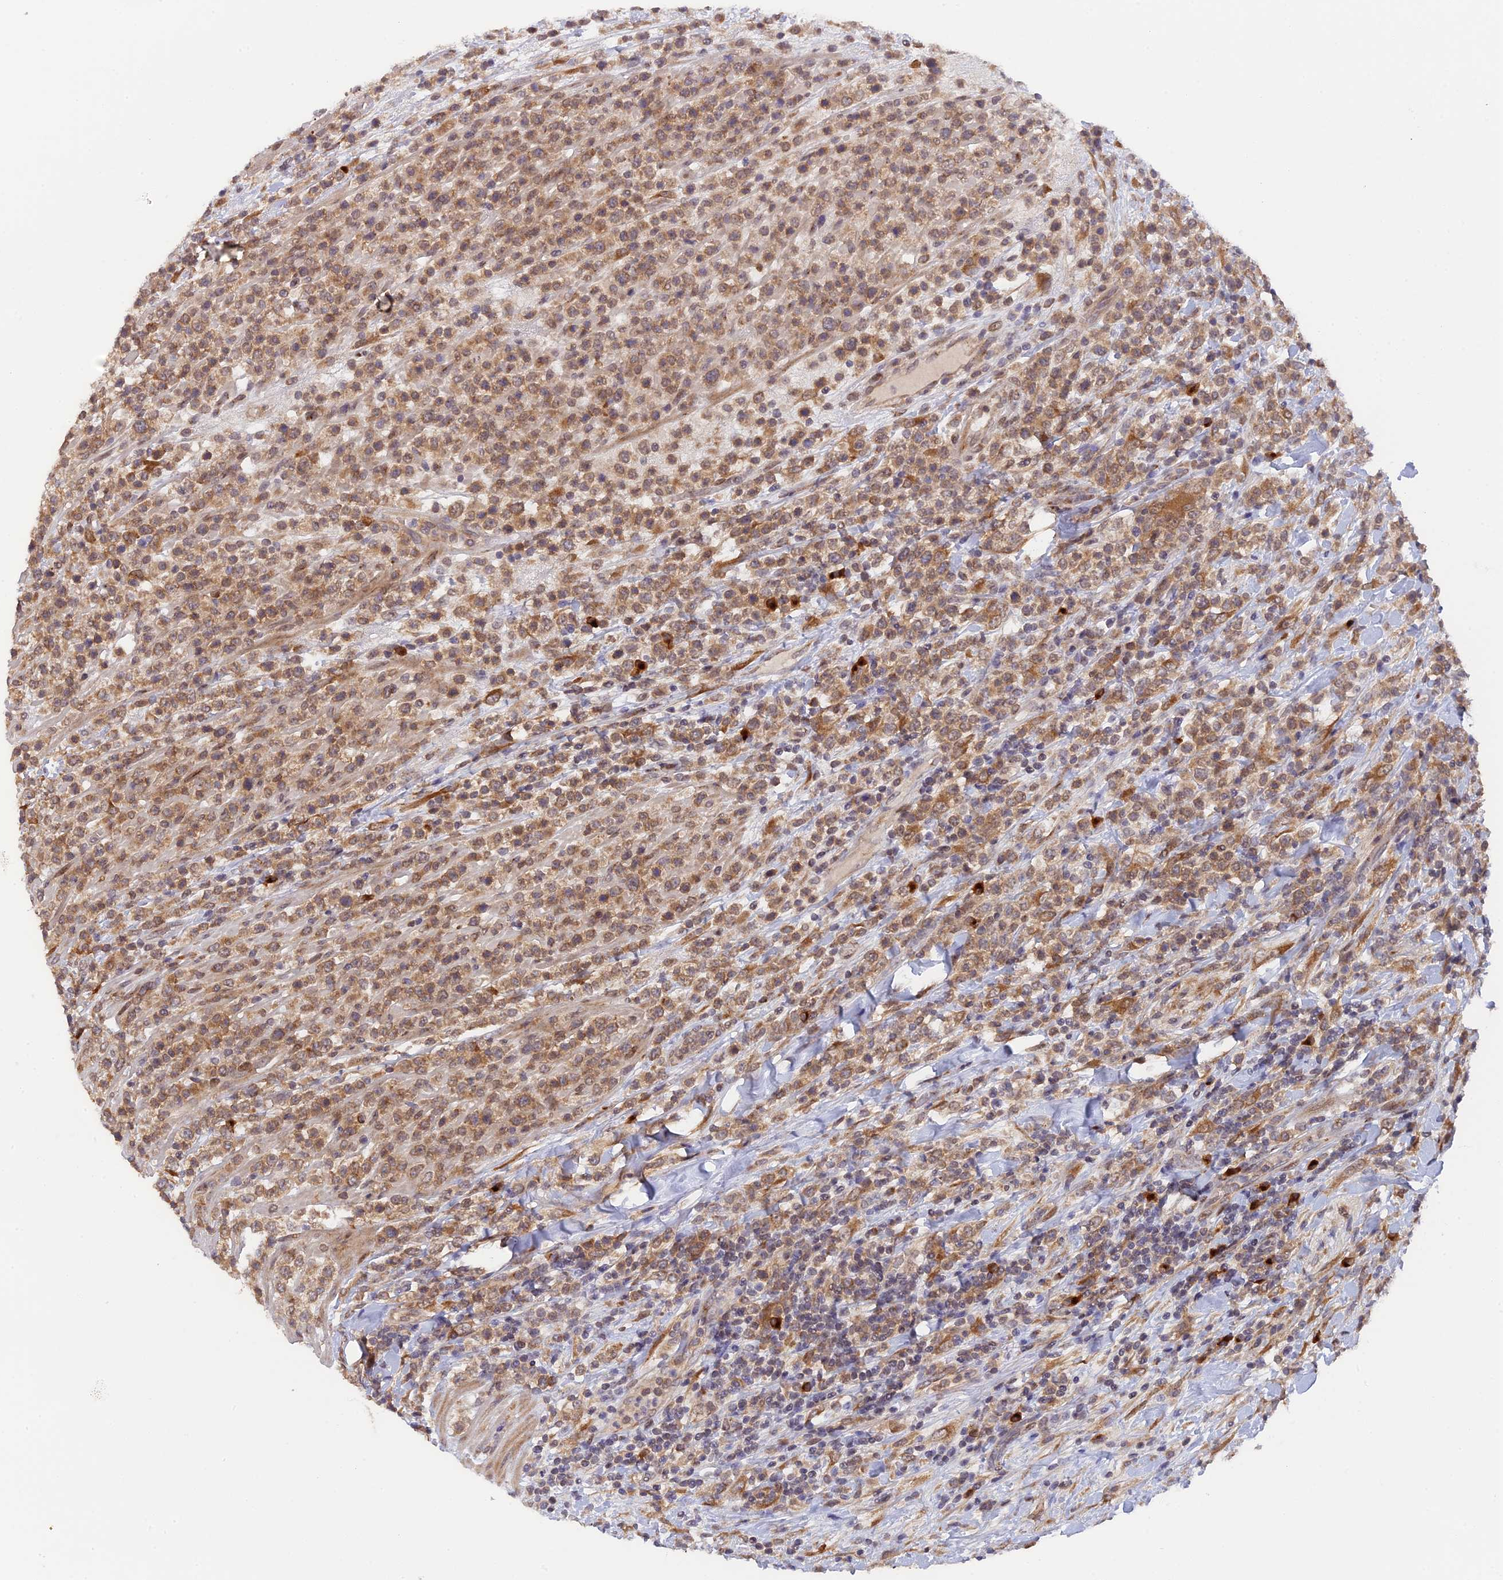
{"staining": {"intensity": "moderate", "quantity": ">75%", "location": "cytoplasmic/membranous"}, "tissue": "lymphoma", "cell_type": "Tumor cells", "image_type": "cancer", "snomed": [{"axis": "morphology", "description": "Malignant lymphoma, non-Hodgkin's type, High grade"}, {"axis": "topography", "description": "Colon"}], "caption": "Moderate cytoplasmic/membranous protein positivity is seen in approximately >75% of tumor cells in high-grade malignant lymphoma, non-Hodgkin's type.", "gene": "SNX17", "patient": {"sex": "female", "age": 53}}